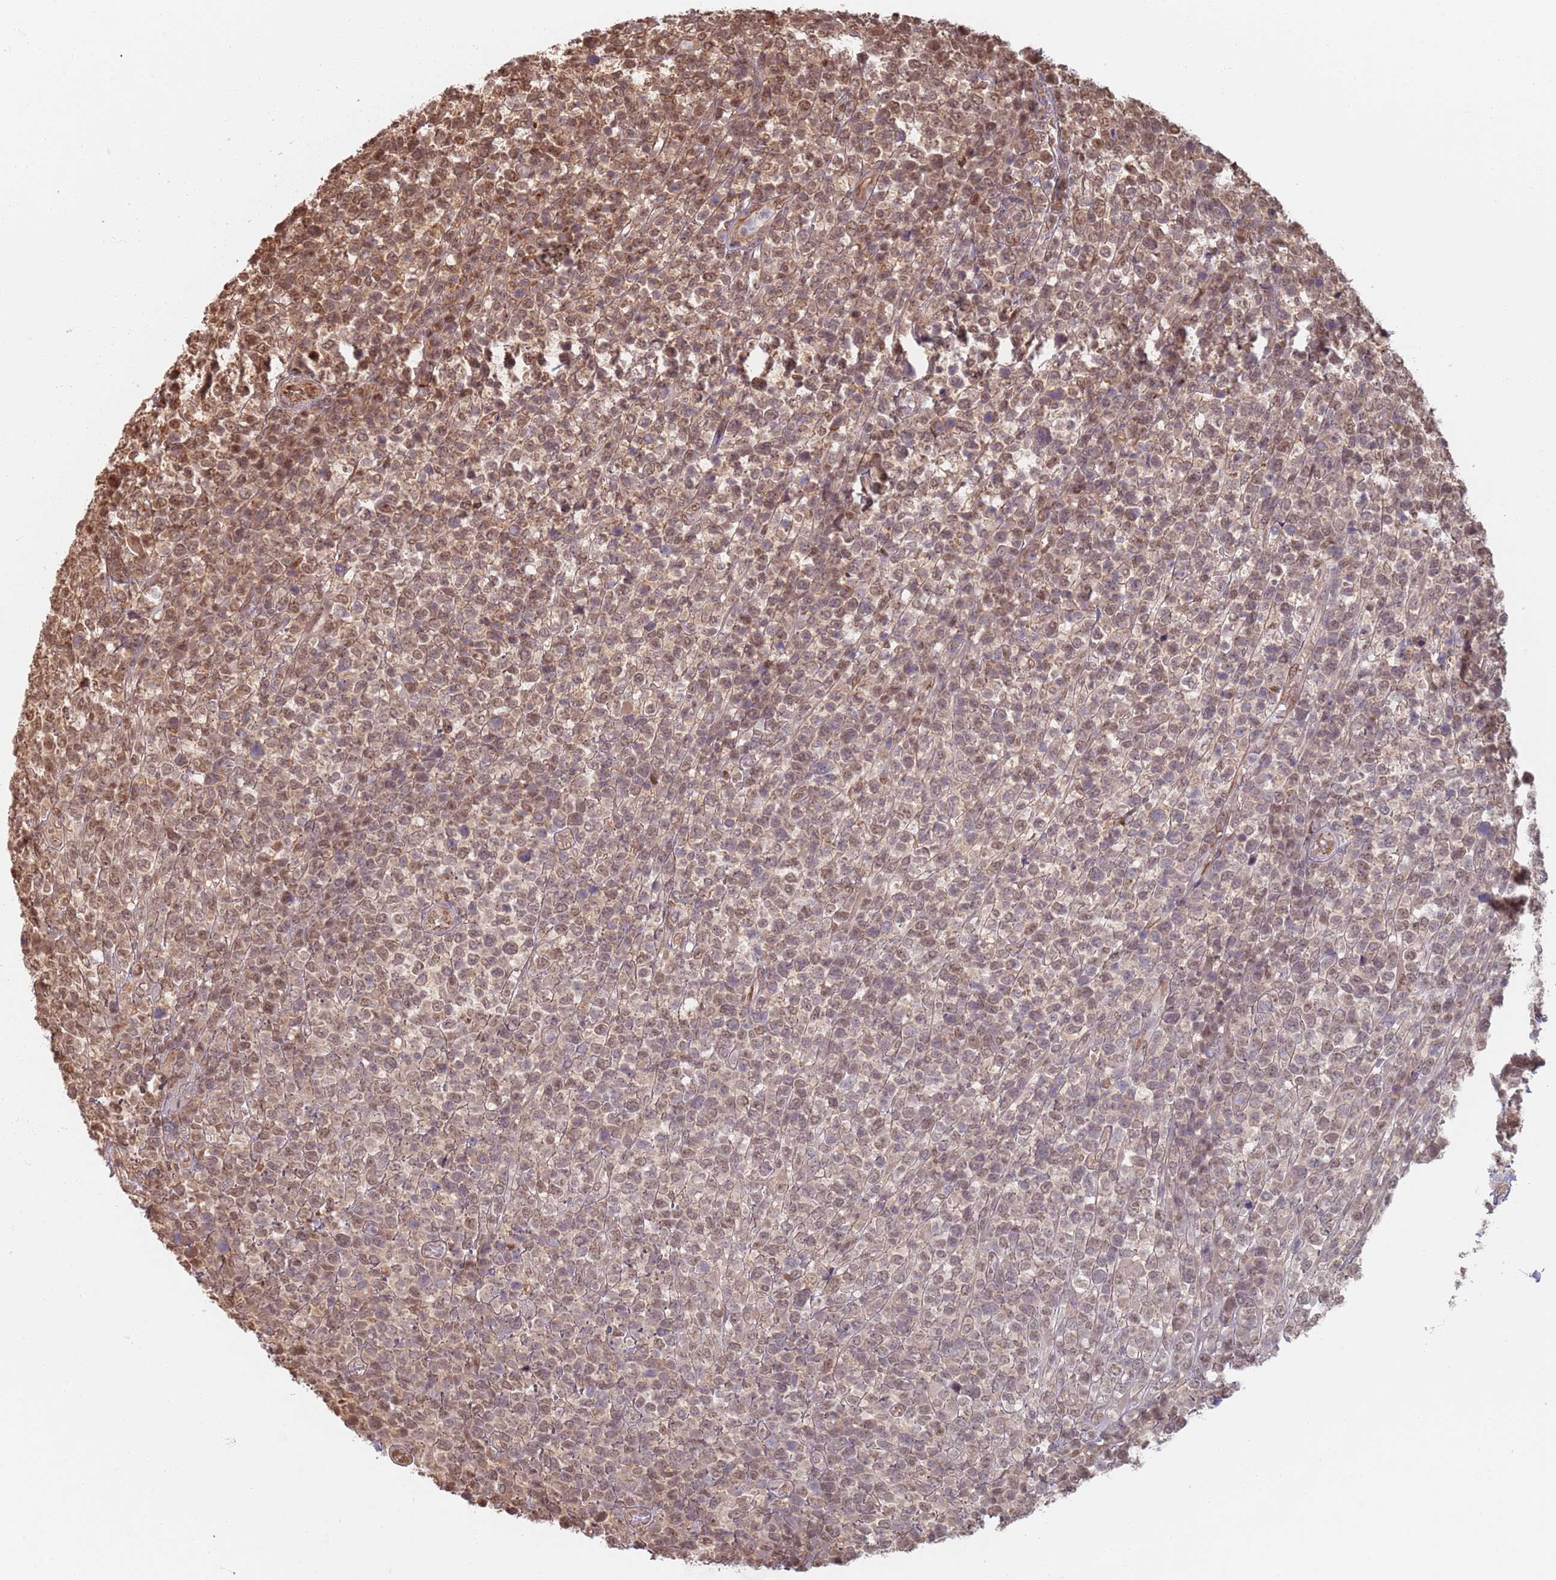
{"staining": {"intensity": "moderate", "quantity": "25%-75%", "location": "cytoplasmic/membranous,nuclear"}, "tissue": "lymphoma", "cell_type": "Tumor cells", "image_type": "cancer", "snomed": [{"axis": "morphology", "description": "Malignant lymphoma, non-Hodgkin's type, High grade"}, {"axis": "topography", "description": "Soft tissue"}], "caption": "Approximately 25%-75% of tumor cells in lymphoma exhibit moderate cytoplasmic/membranous and nuclear protein expression as visualized by brown immunohistochemical staining.", "gene": "PLSCR5", "patient": {"sex": "female", "age": 56}}